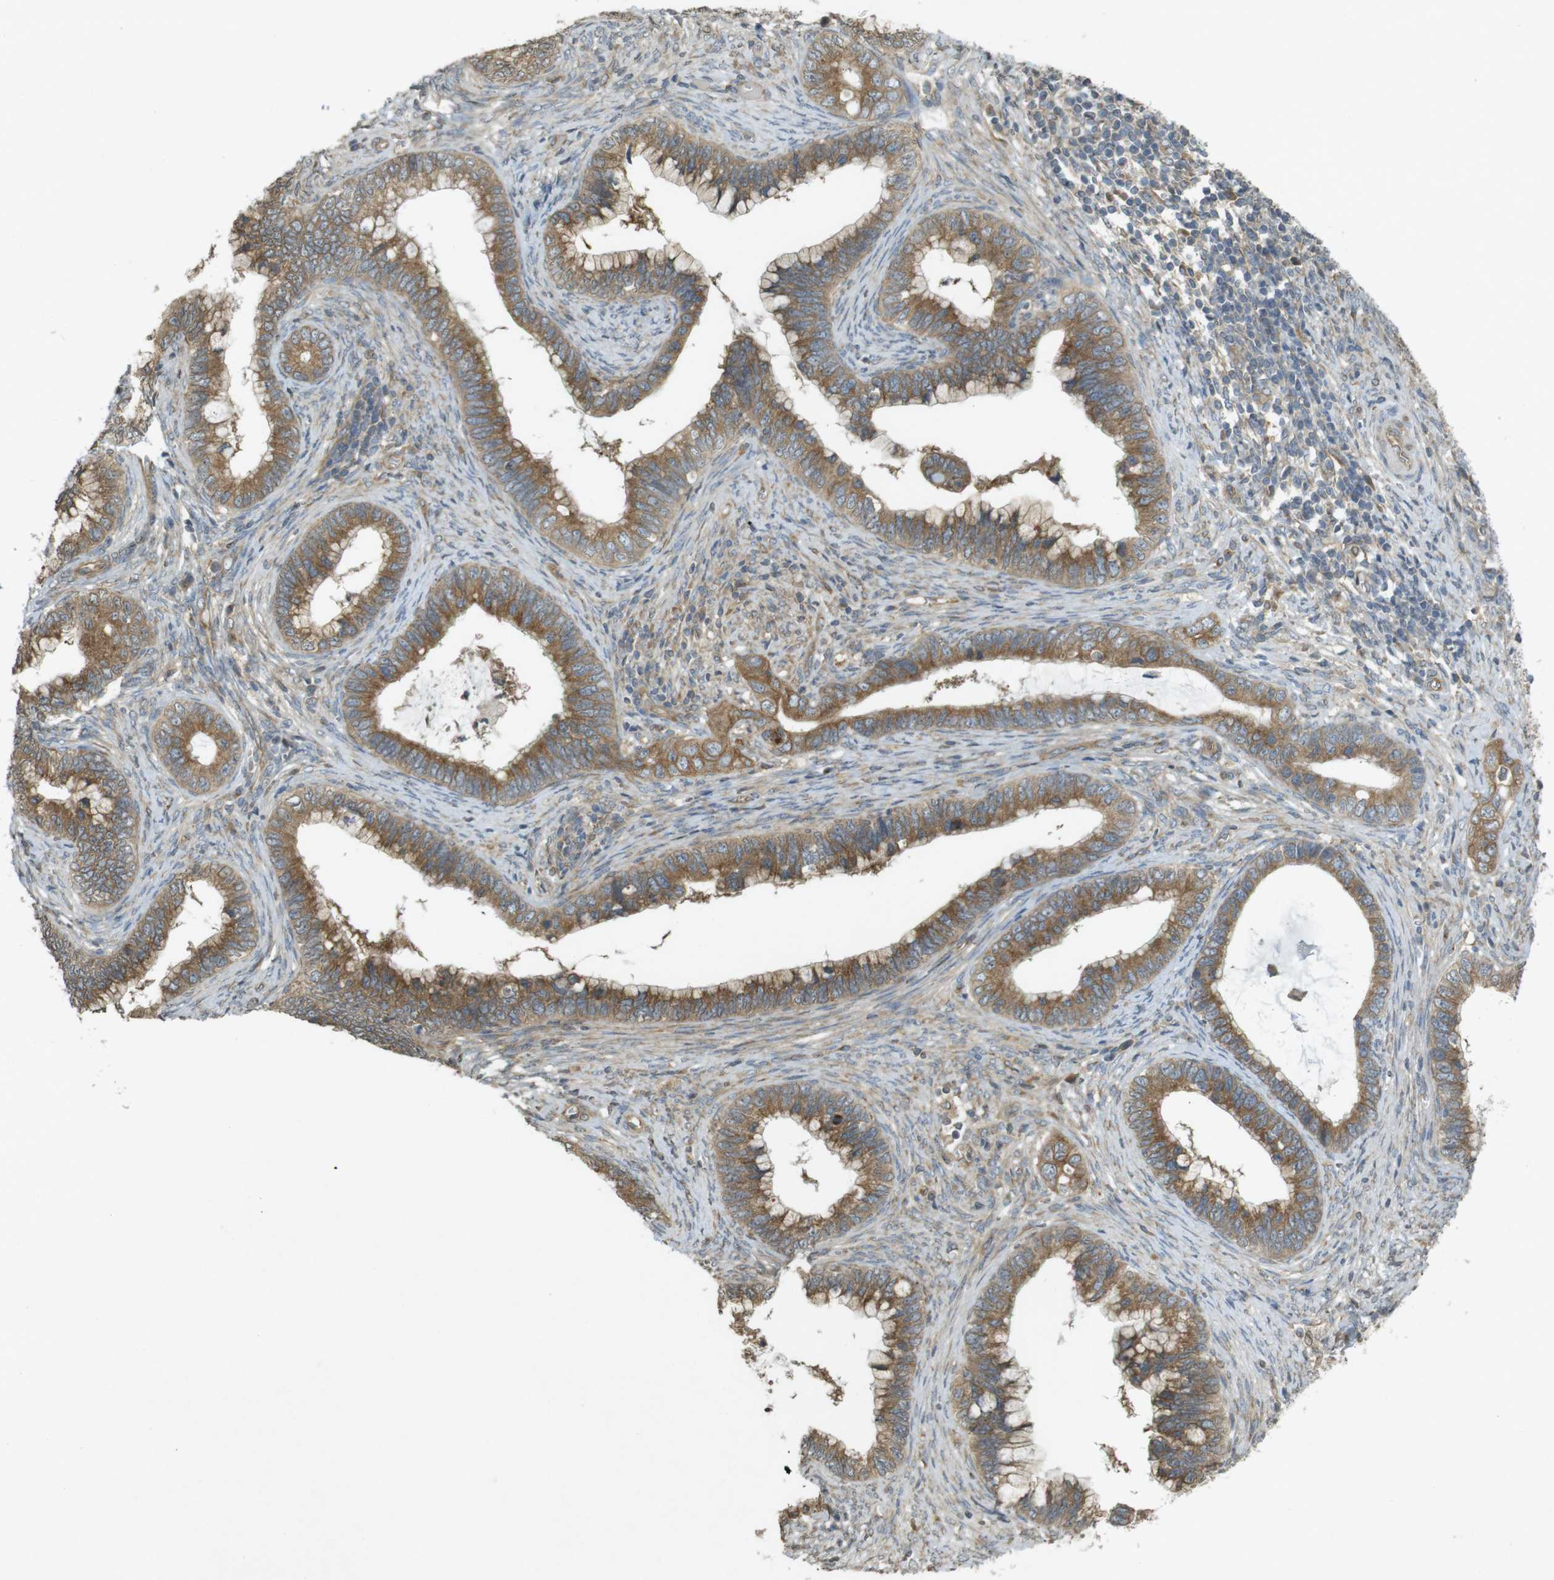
{"staining": {"intensity": "moderate", "quantity": ">75%", "location": "cytoplasmic/membranous"}, "tissue": "cervical cancer", "cell_type": "Tumor cells", "image_type": "cancer", "snomed": [{"axis": "morphology", "description": "Adenocarcinoma, NOS"}, {"axis": "topography", "description": "Cervix"}], "caption": "The immunohistochemical stain shows moderate cytoplasmic/membranous positivity in tumor cells of cervical adenocarcinoma tissue.", "gene": "KIF5B", "patient": {"sex": "female", "age": 44}}